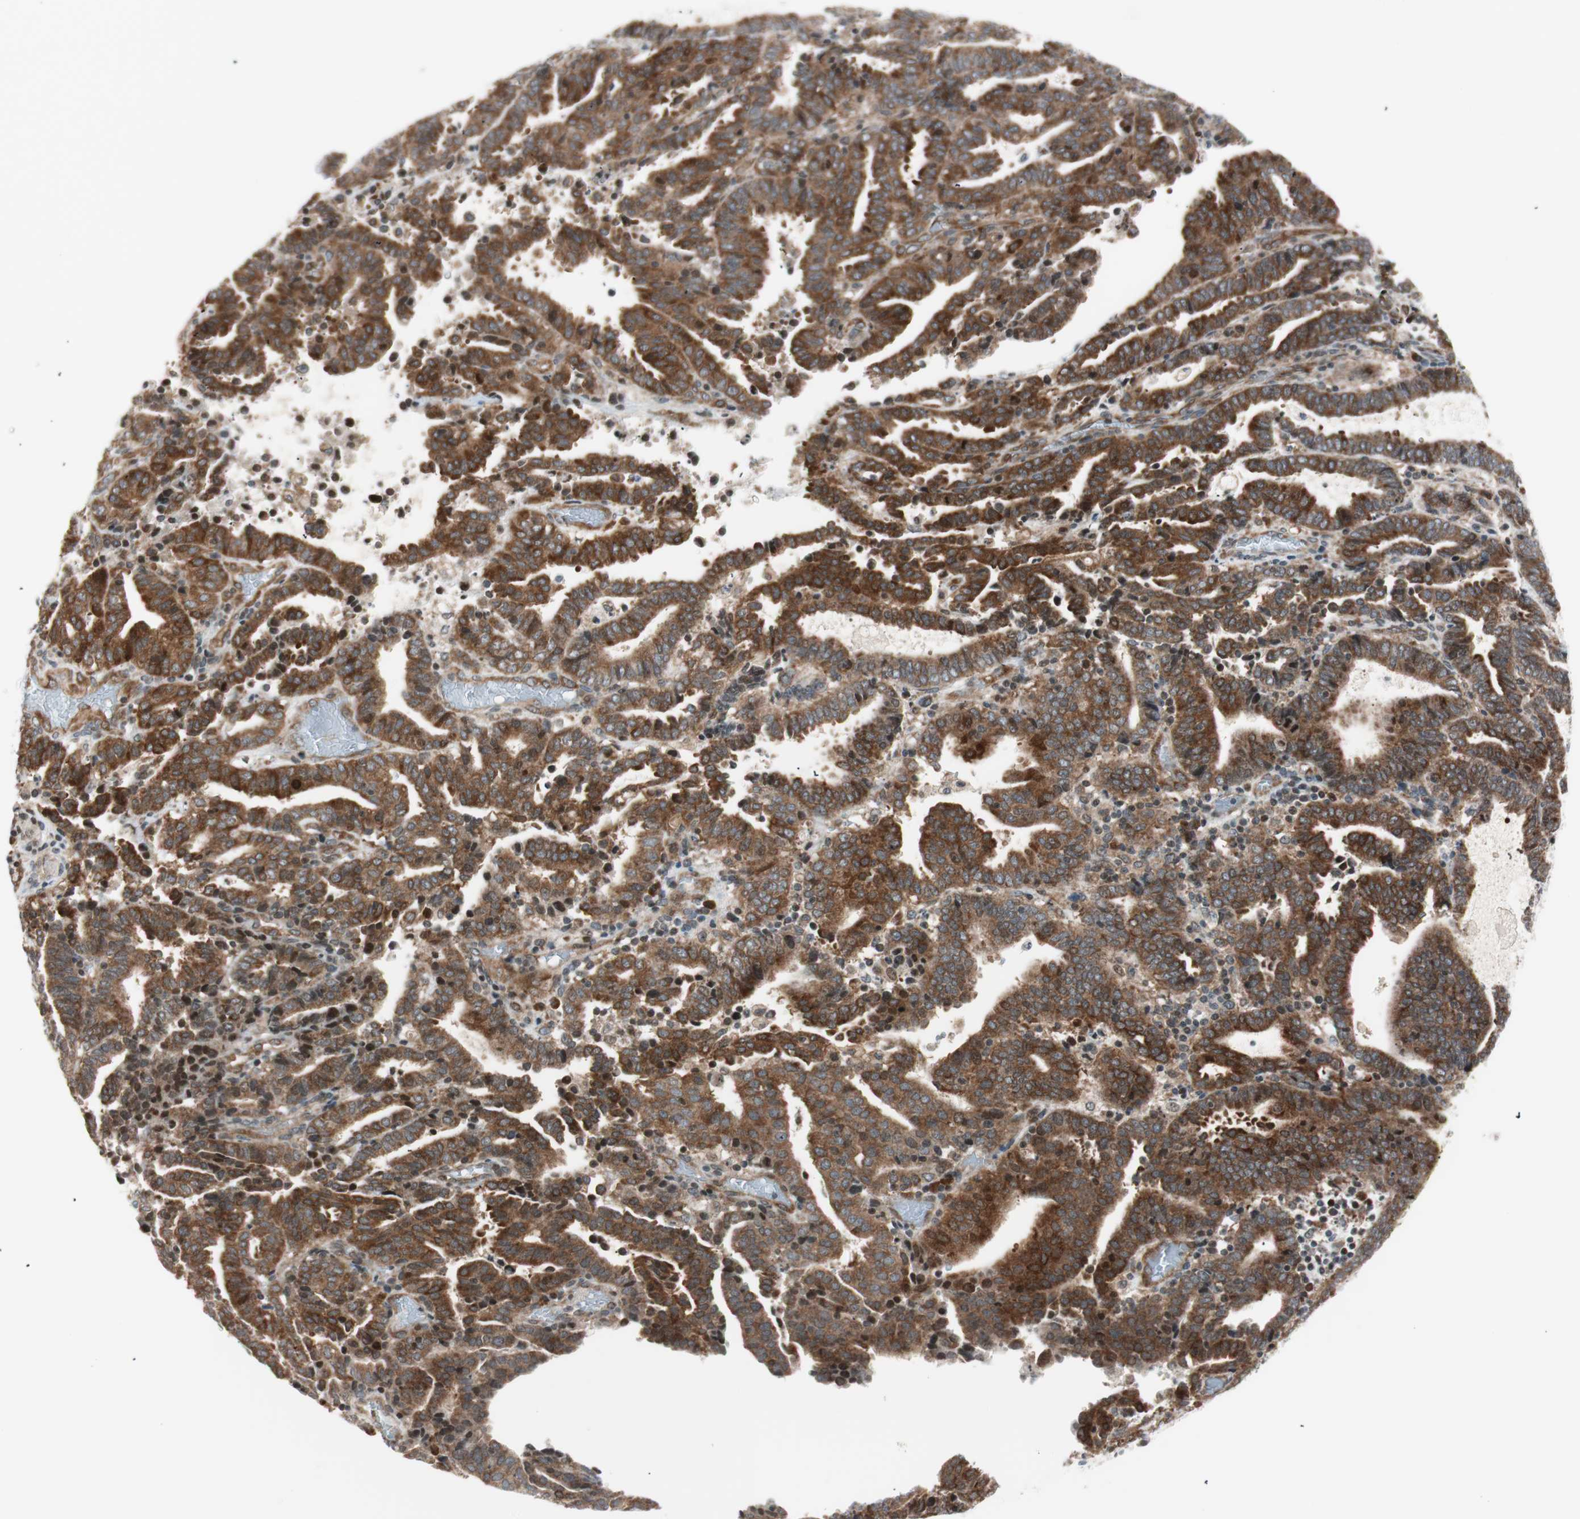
{"staining": {"intensity": "strong", "quantity": ">75%", "location": "cytoplasmic/membranous"}, "tissue": "endometrial cancer", "cell_type": "Tumor cells", "image_type": "cancer", "snomed": [{"axis": "morphology", "description": "Adenocarcinoma, NOS"}, {"axis": "topography", "description": "Uterus"}], "caption": "Tumor cells exhibit high levels of strong cytoplasmic/membranous positivity in approximately >75% of cells in endometrial cancer (adenocarcinoma). (Brightfield microscopy of DAB IHC at high magnification).", "gene": "TPT1", "patient": {"sex": "female", "age": 83}}